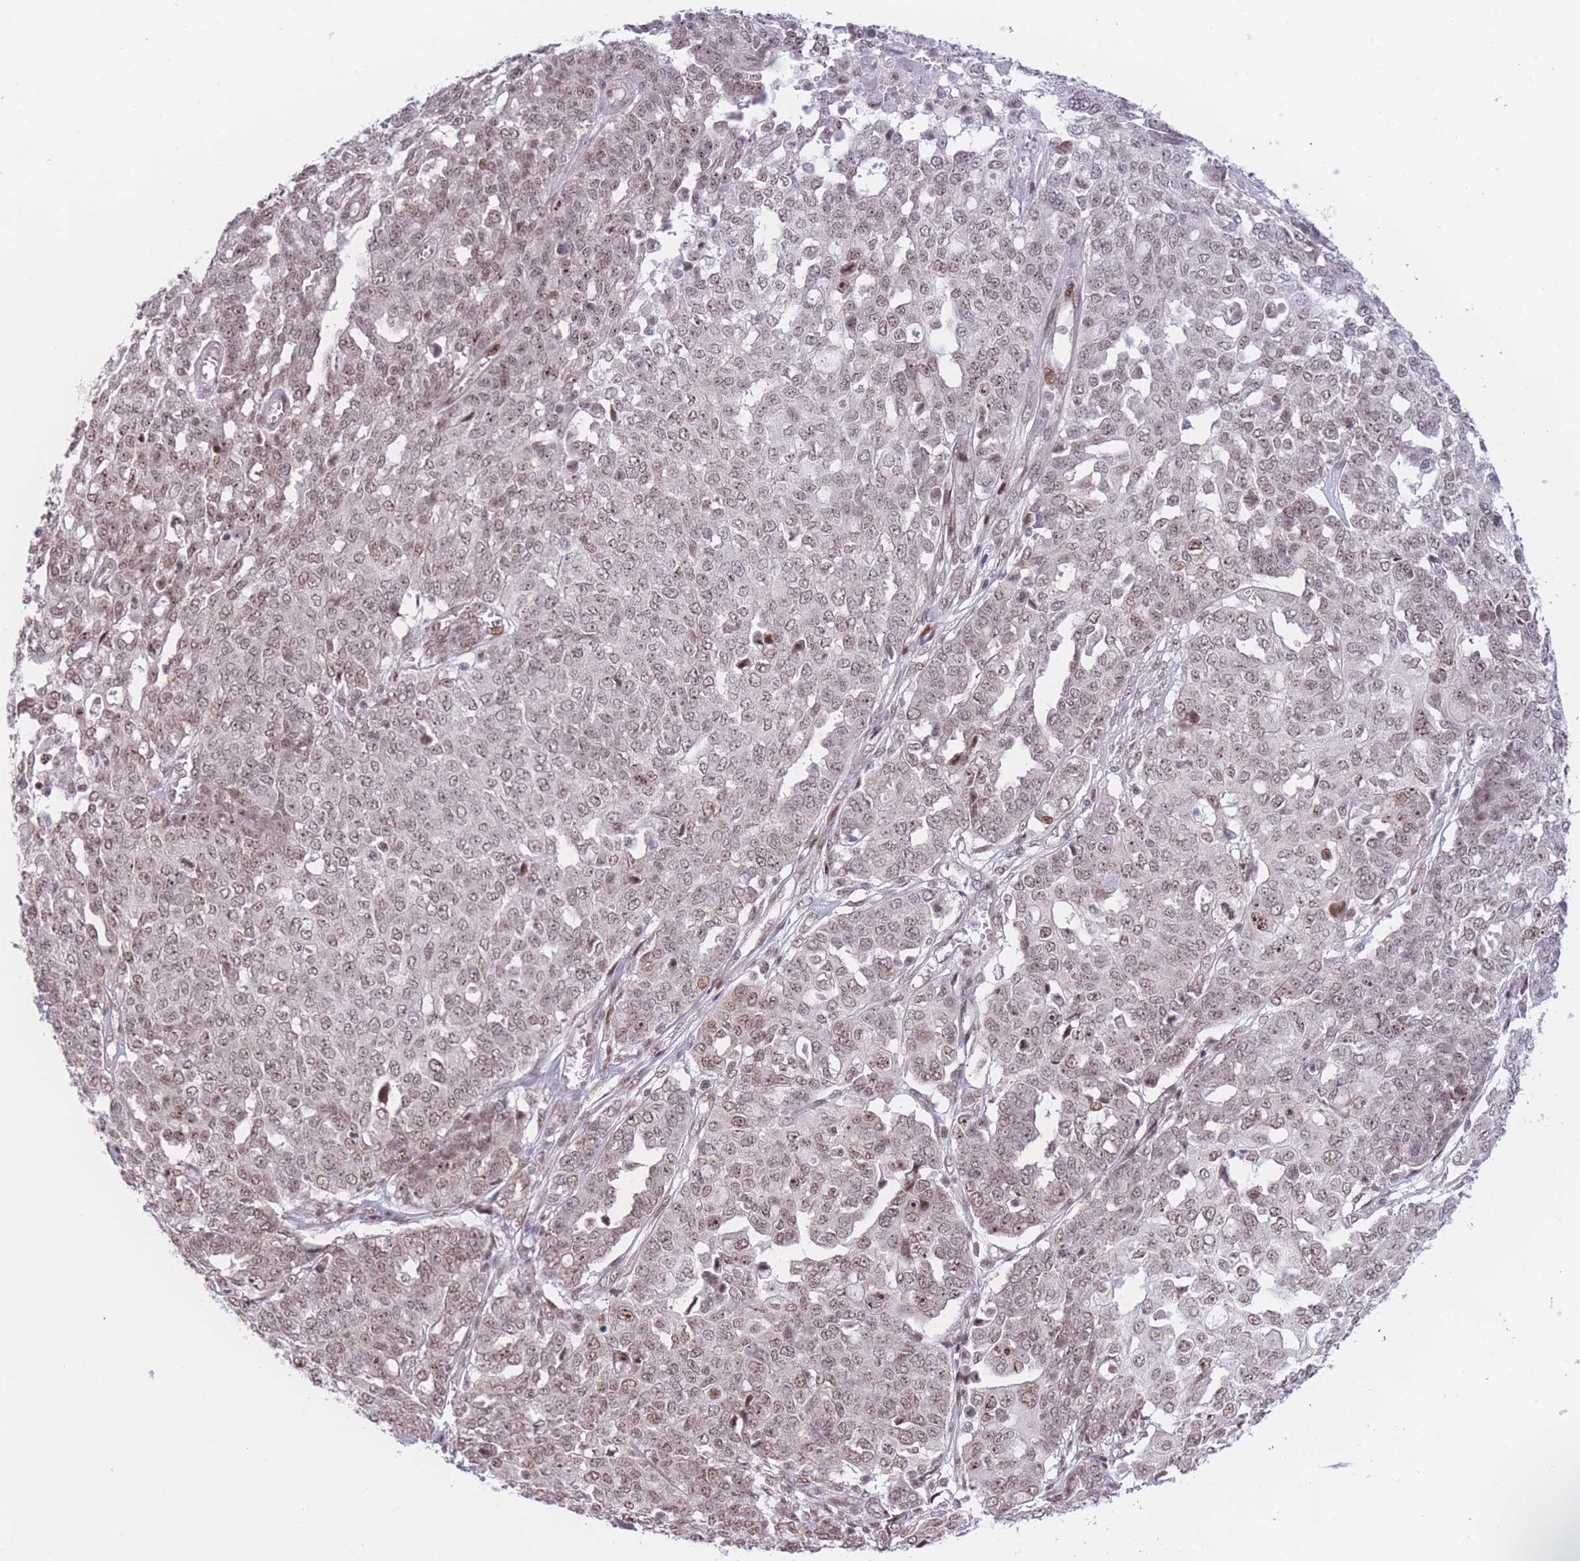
{"staining": {"intensity": "weak", "quantity": ">75%", "location": "nuclear"}, "tissue": "ovarian cancer", "cell_type": "Tumor cells", "image_type": "cancer", "snomed": [{"axis": "morphology", "description": "Cystadenocarcinoma, serous, NOS"}, {"axis": "topography", "description": "Soft tissue"}, {"axis": "topography", "description": "Ovary"}], "caption": "Immunohistochemical staining of human ovarian cancer (serous cystadenocarcinoma) shows low levels of weak nuclear protein expression in approximately >75% of tumor cells.", "gene": "PCIF1", "patient": {"sex": "female", "age": 57}}